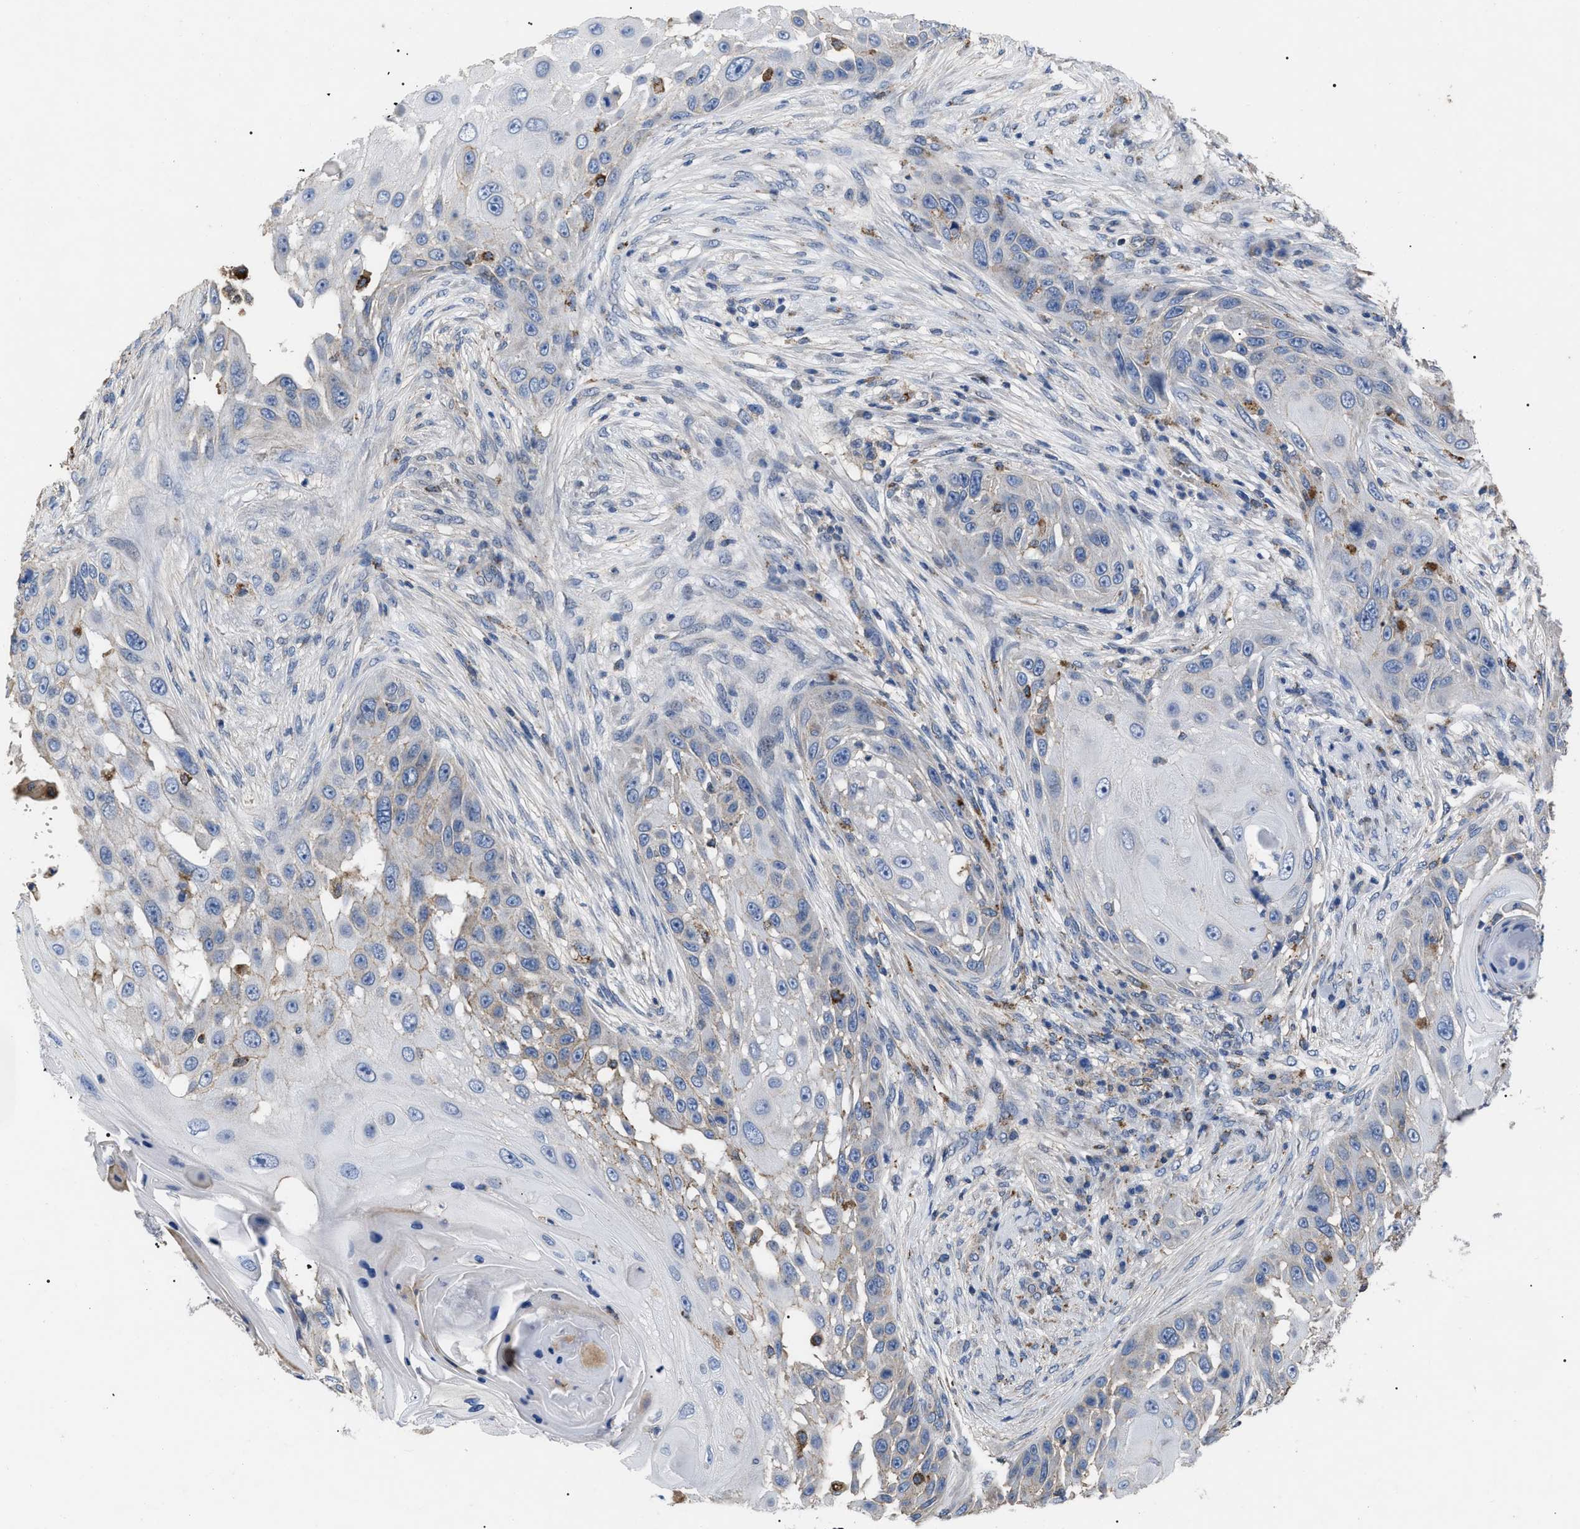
{"staining": {"intensity": "negative", "quantity": "none", "location": "none"}, "tissue": "skin cancer", "cell_type": "Tumor cells", "image_type": "cancer", "snomed": [{"axis": "morphology", "description": "Squamous cell carcinoma, NOS"}, {"axis": "topography", "description": "Skin"}], "caption": "A high-resolution micrograph shows immunohistochemistry (IHC) staining of skin squamous cell carcinoma, which shows no significant positivity in tumor cells.", "gene": "FAM171A2", "patient": {"sex": "female", "age": 44}}